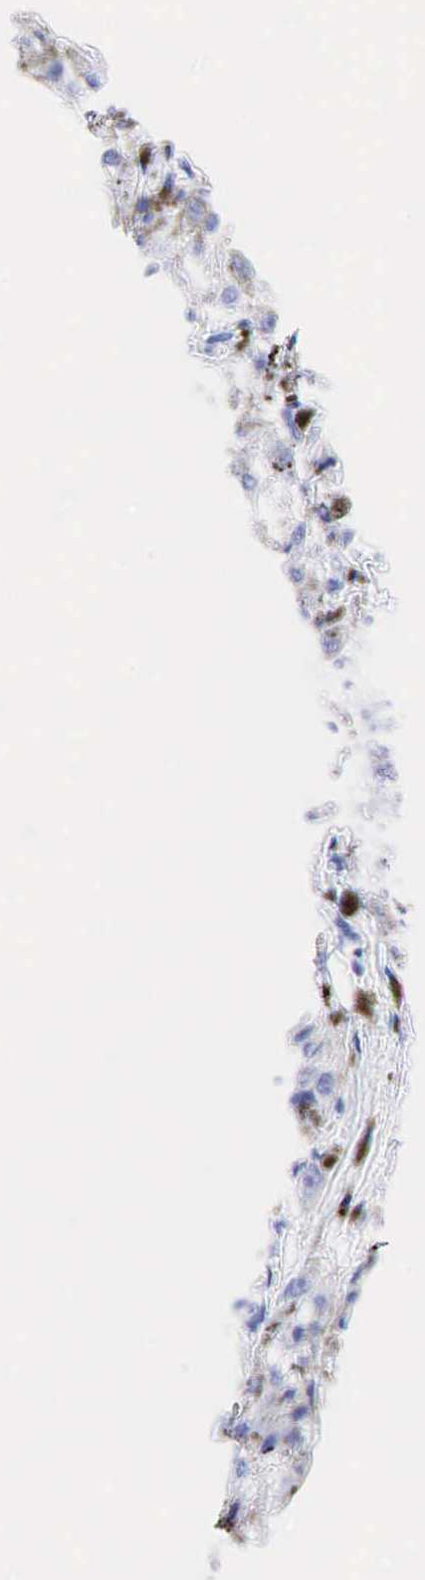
{"staining": {"intensity": "negative", "quantity": "none", "location": "none"}, "tissue": "melanoma", "cell_type": "Tumor cells", "image_type": "cancer", "snomed": [{"axis": "morphology", "description": "Malignant melanoma, NOS"}, {"axis": "topography", "description": "Skin"}], "caption": "Malignant melanoma stained for a protein using IHC demonstrates no expression tumor cells.", "gene": "CHGA", "patient": {"sex": "male", "age": 67}}